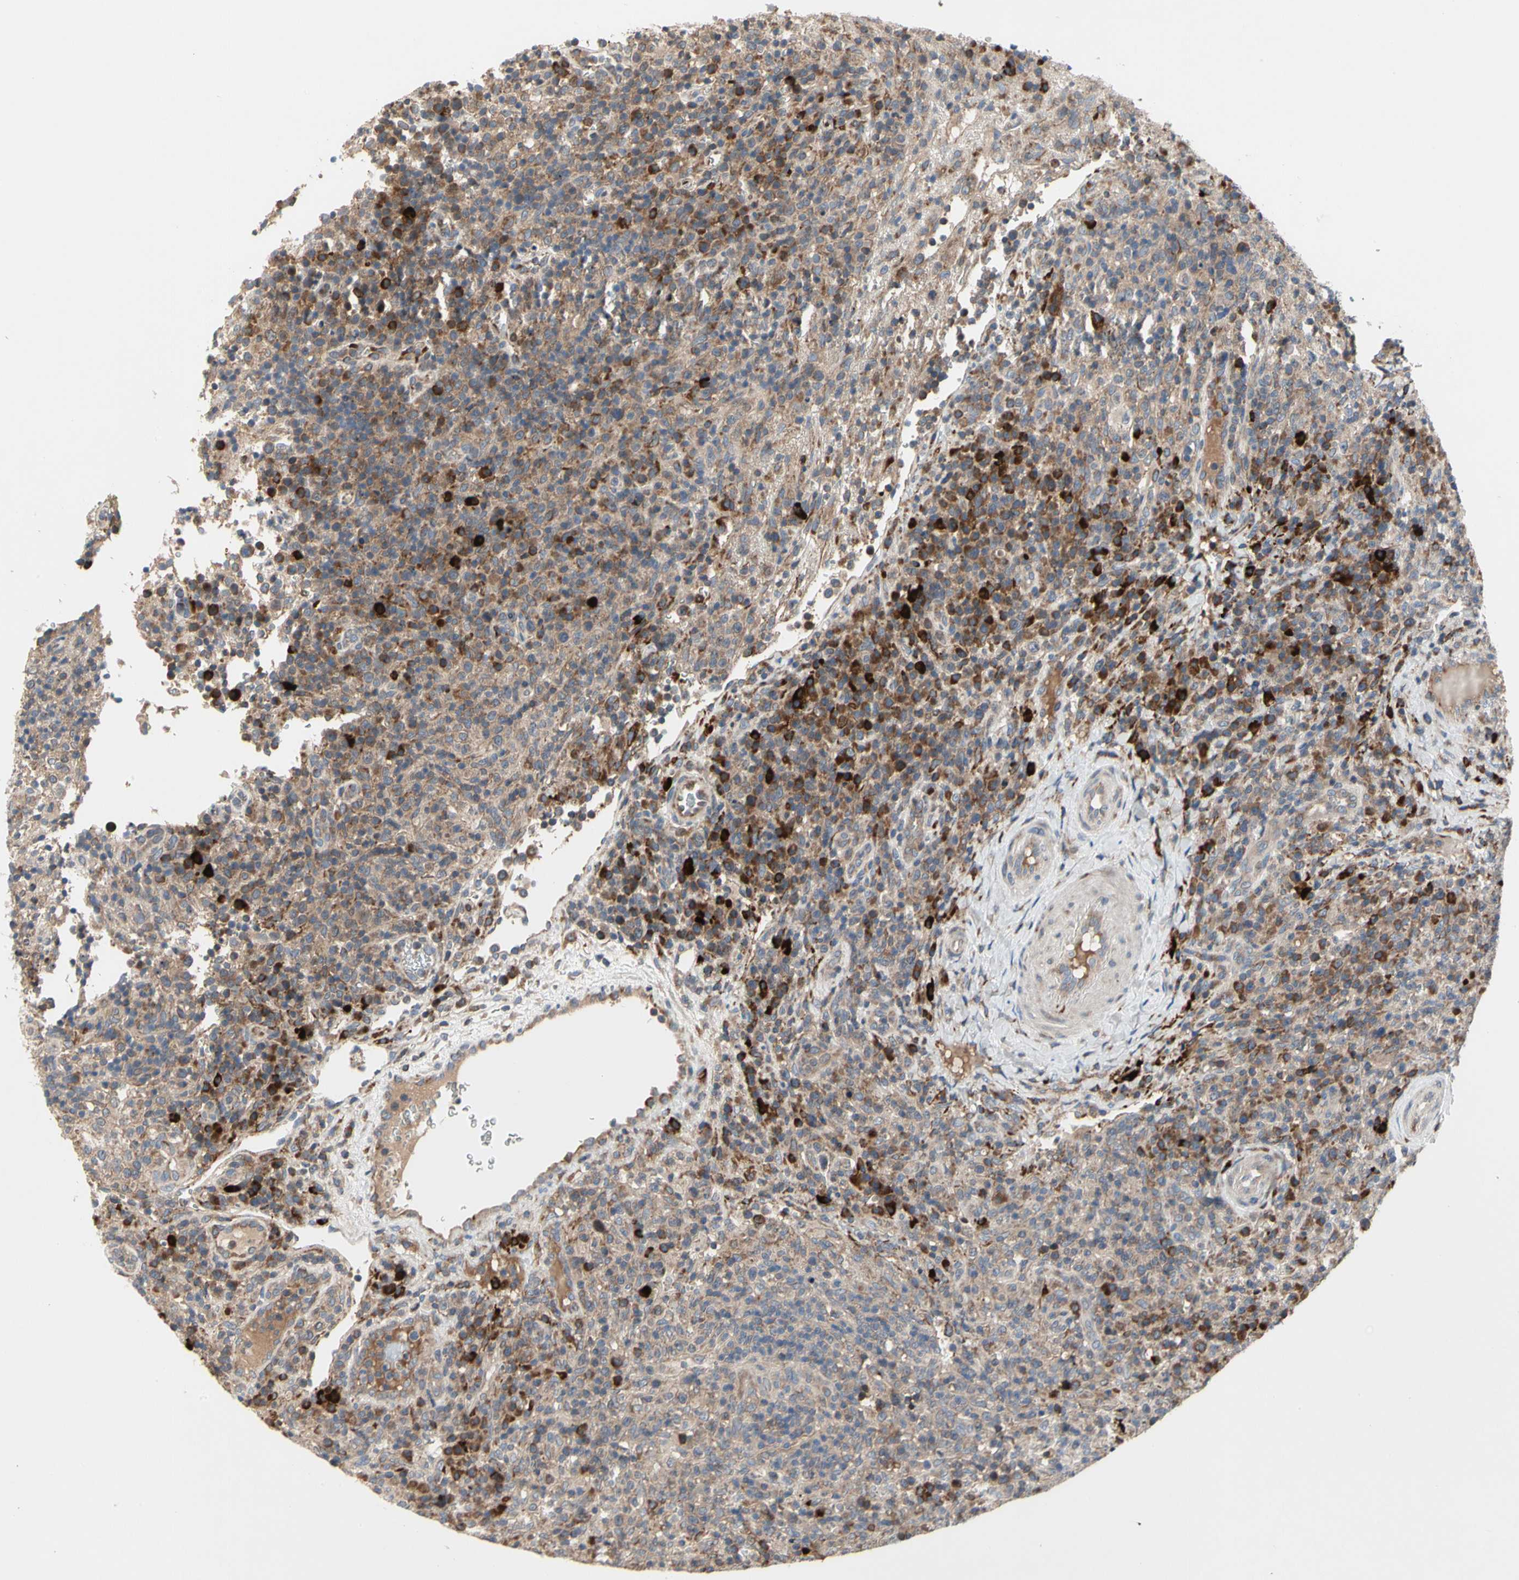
{"staining": {"intensity": "weak", "quantity": ">75%", "location": "cytoplasmic/membranous"}, "tissue": "lymphoma", "cell_type": "Tumor cells", "image_type": "cancer", "snomed": [{"axis": "morphology", "description": "Malignant lymphoma, non-Hodgkin's type, High grade"}, {"axis": "topography", "description": "Lymph node"}], "caption": "Tumor cells exhibit low levels of weak cytoplasmic/membranous positivity in about >75% of cells in lymphoma.", "gene": "MMEL1", "patient": {"sex": "female", "age": 76}}